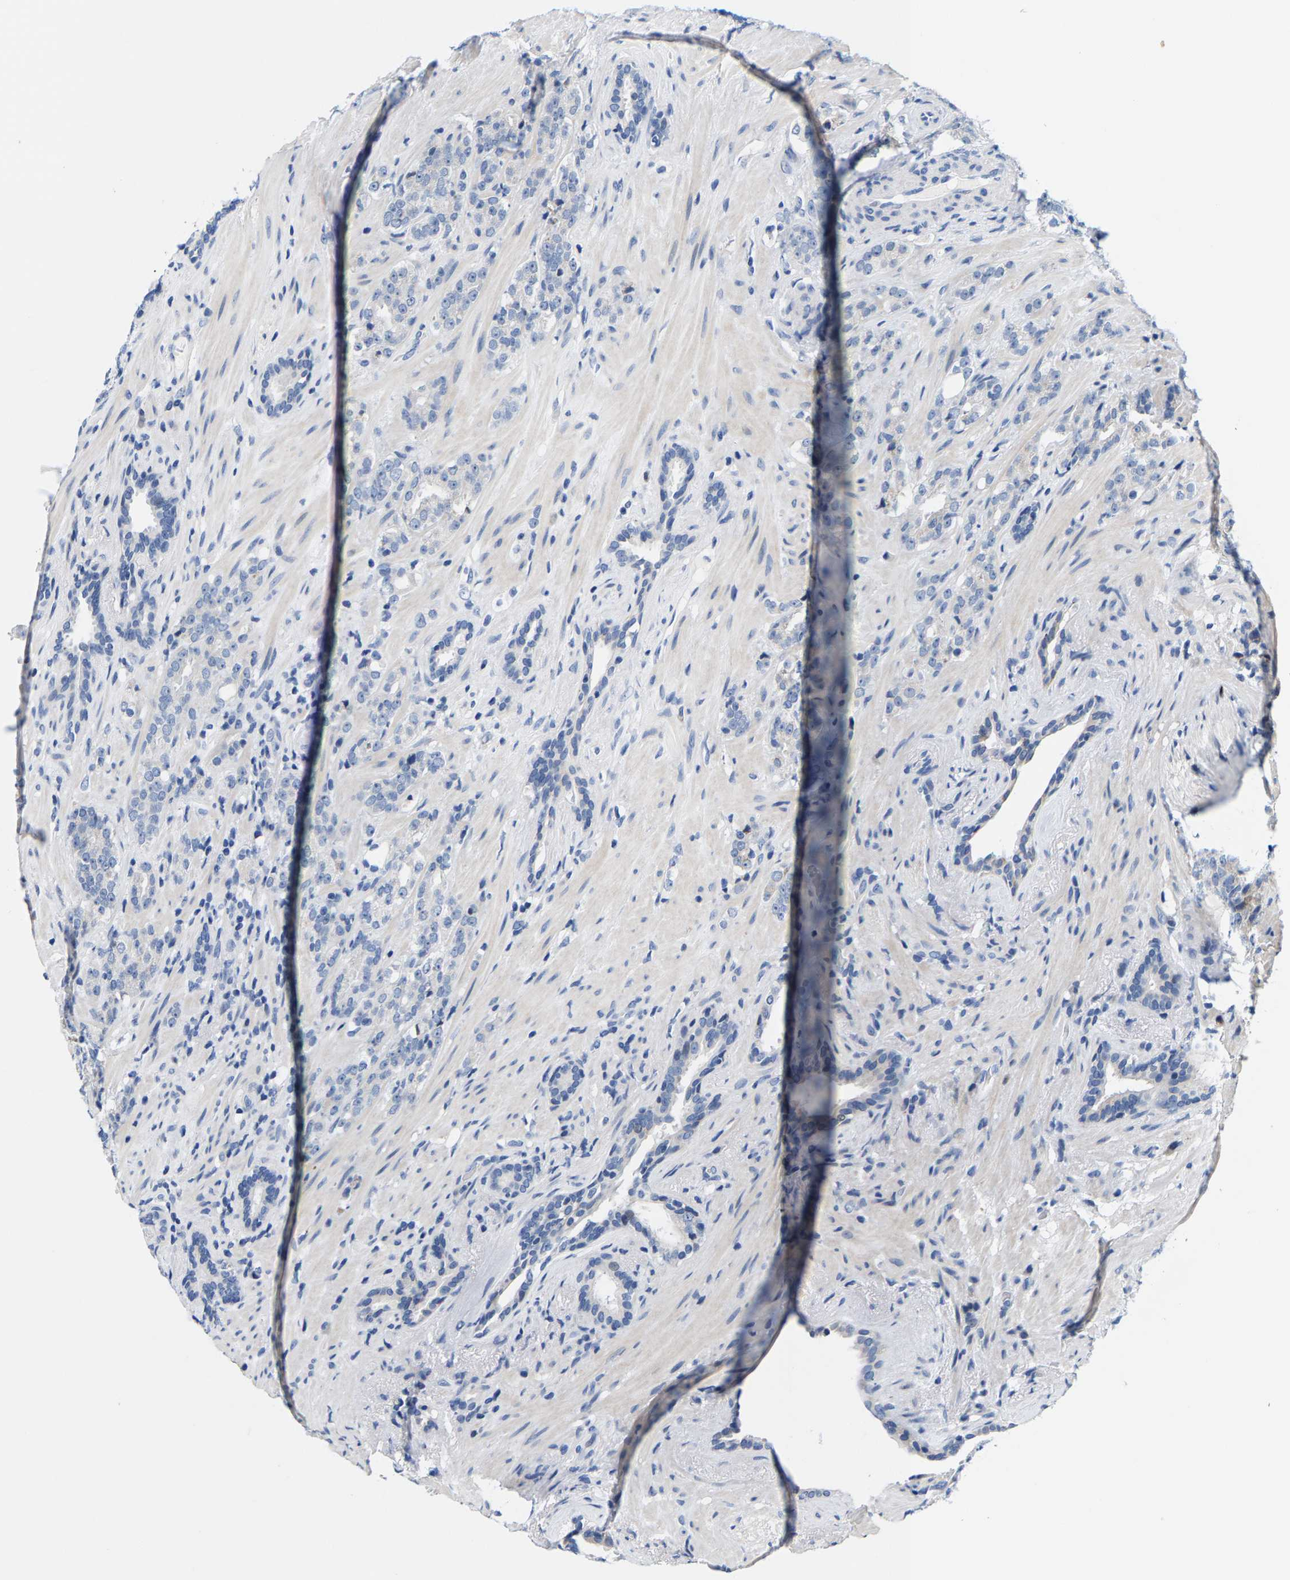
{"staining": {"intensity": "negative", "quantity": "none", "location": "none"}, "tissue": "prostate cancer", "cell_type": "Tumor cells", "image_type": "cancer", "snomed": [{"axis": "morphology", "description": "Adenocarcinoma, High grade"}, {"axis": "topography", "description": "Prostate"}], "caption": "An immunohistochemistry image of adenocarcinoma (high-grade) (prostate) is shown. There is no staining in tumor cells of adenocarcinoma (high-grade) (prostate). (Brightfield microscopy of DAB IHC at high magnification).", "gene": "KLHL1", "patient": {"sex": "male", "age": 71}}